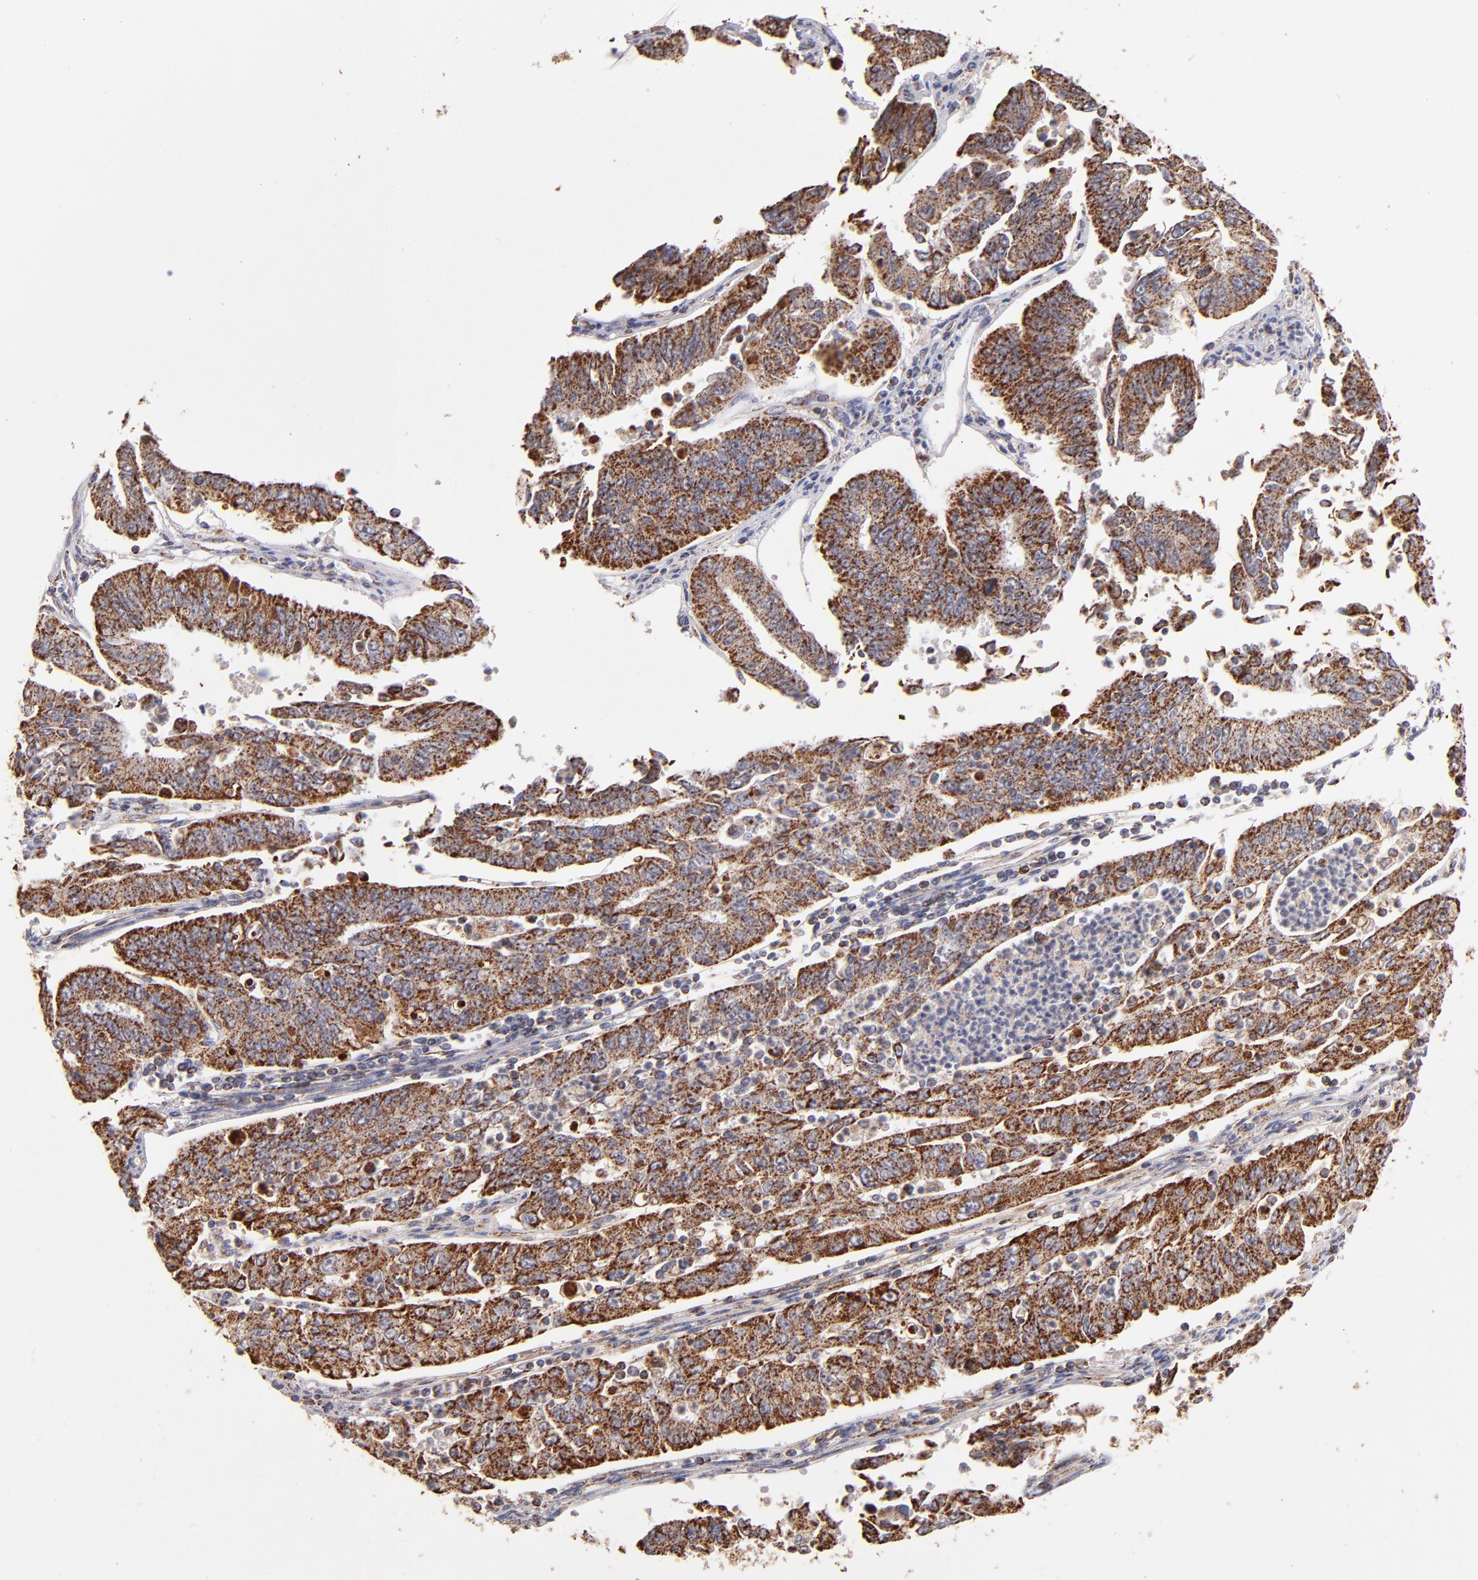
{"staining": {"intensity": "moderate", "quantity": ">75%", "location": "cytoplasmic/membranous"}, "tissue": "endometrial cancer", "cell_type": "Tumor cells", "image_type": "cancer", "snomed": [{"axis": "morphology", "description": "Adenocarcinoma, NOS"}, {"axis": "topography", "description": "Endometrium"}], "caption": "Immunohistochemical staining of endometrial cancer demonstrates medium levels of moderate cytoplasmic/membranous expression in about >75% of tumor cells.", "gene": "DLST", "patient": {"sex": "female", "age": 42}}